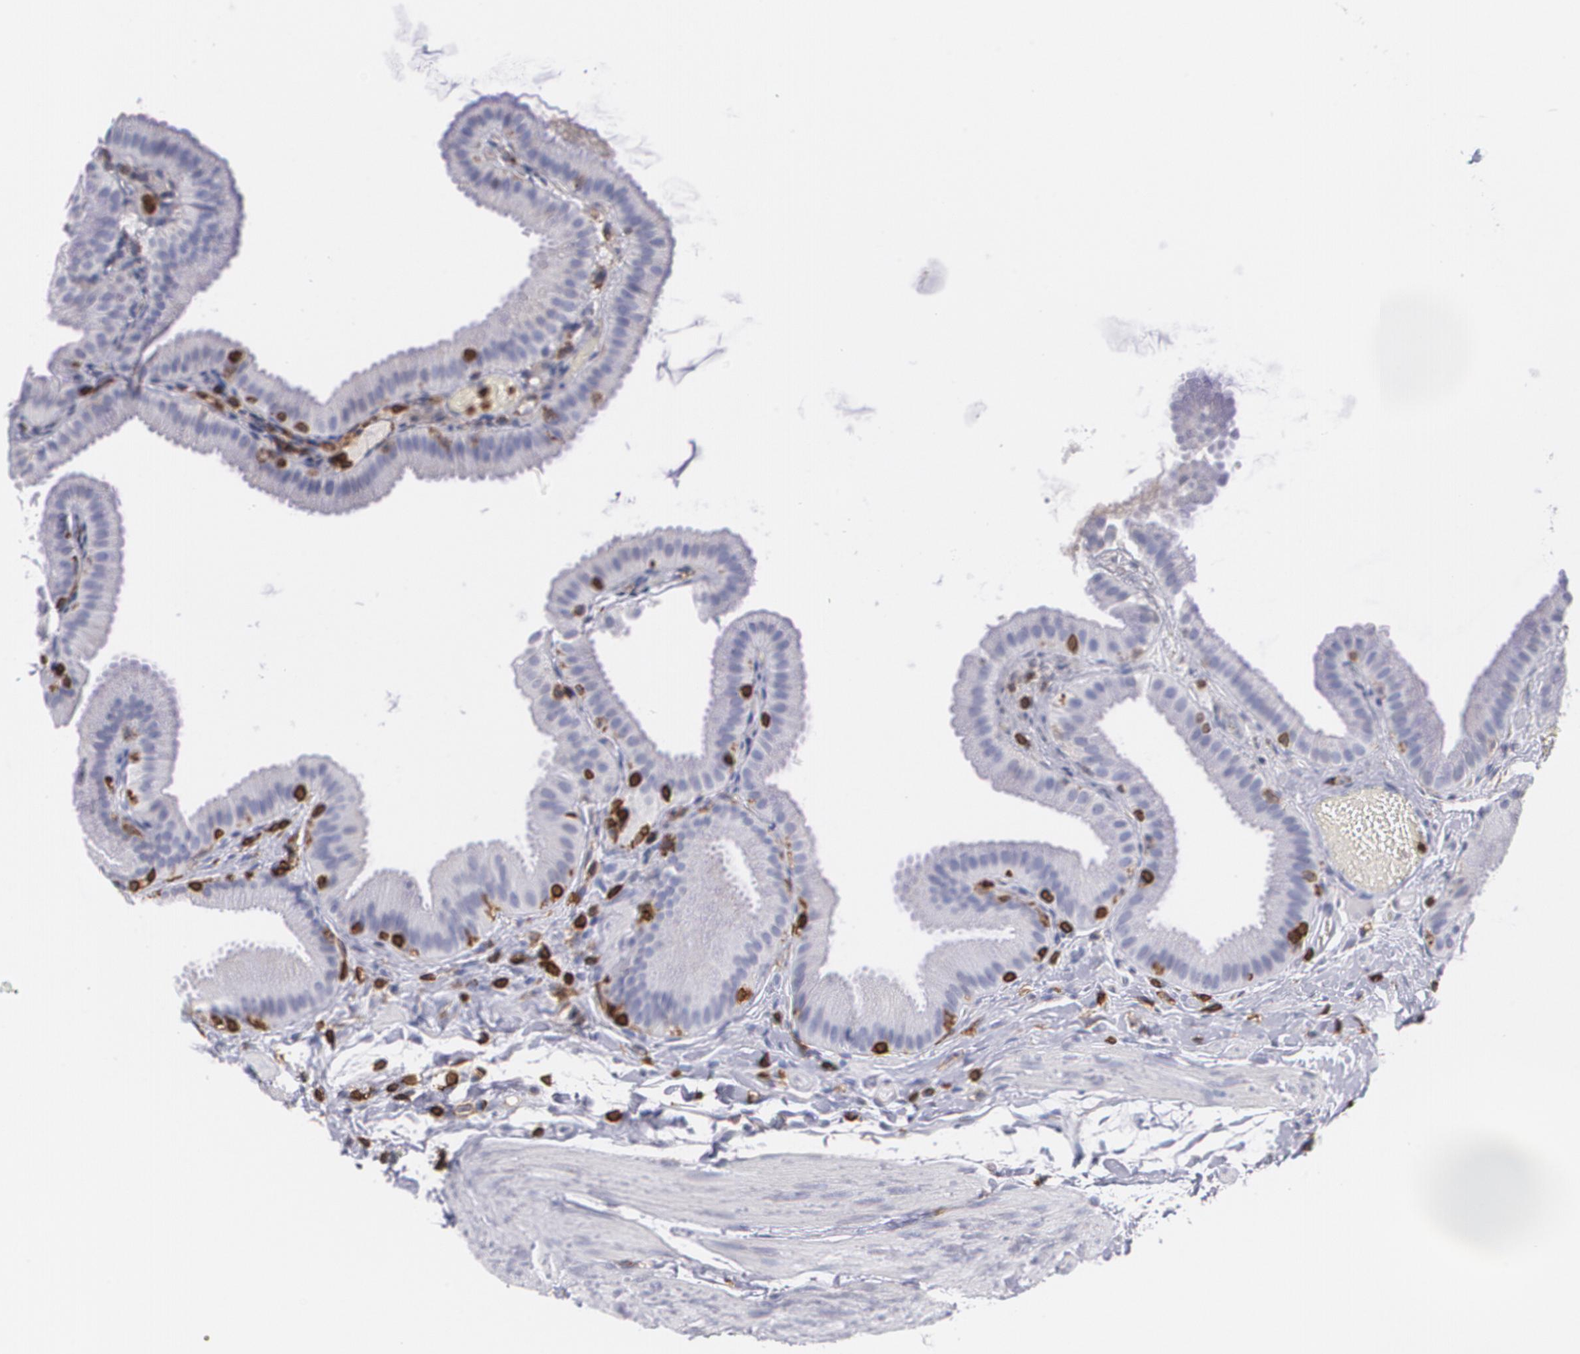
{"staining": {"intensity": "negative", "quantity": "none", "location": "none"}, "tissue": "gallbladder", "cell_type": "Glandular cells", "image_type": "normal", "snomed": [{"axis": "morphology", "description": "Normal tissue, NOS"}, {"axis": "topography", "description": "Gallbladder"}], "caption": "There is no significant staining in glandular cells of gallbladder. The staining was performed using DAB (3,3'-diaminobenzidine) to visualize the protein expression in brown, while the nuclei were stained in blue with hematoxylin (Magnification: 20x).", "gene": "PTPRC", "patient": {"sex": "female", "age": 63}}